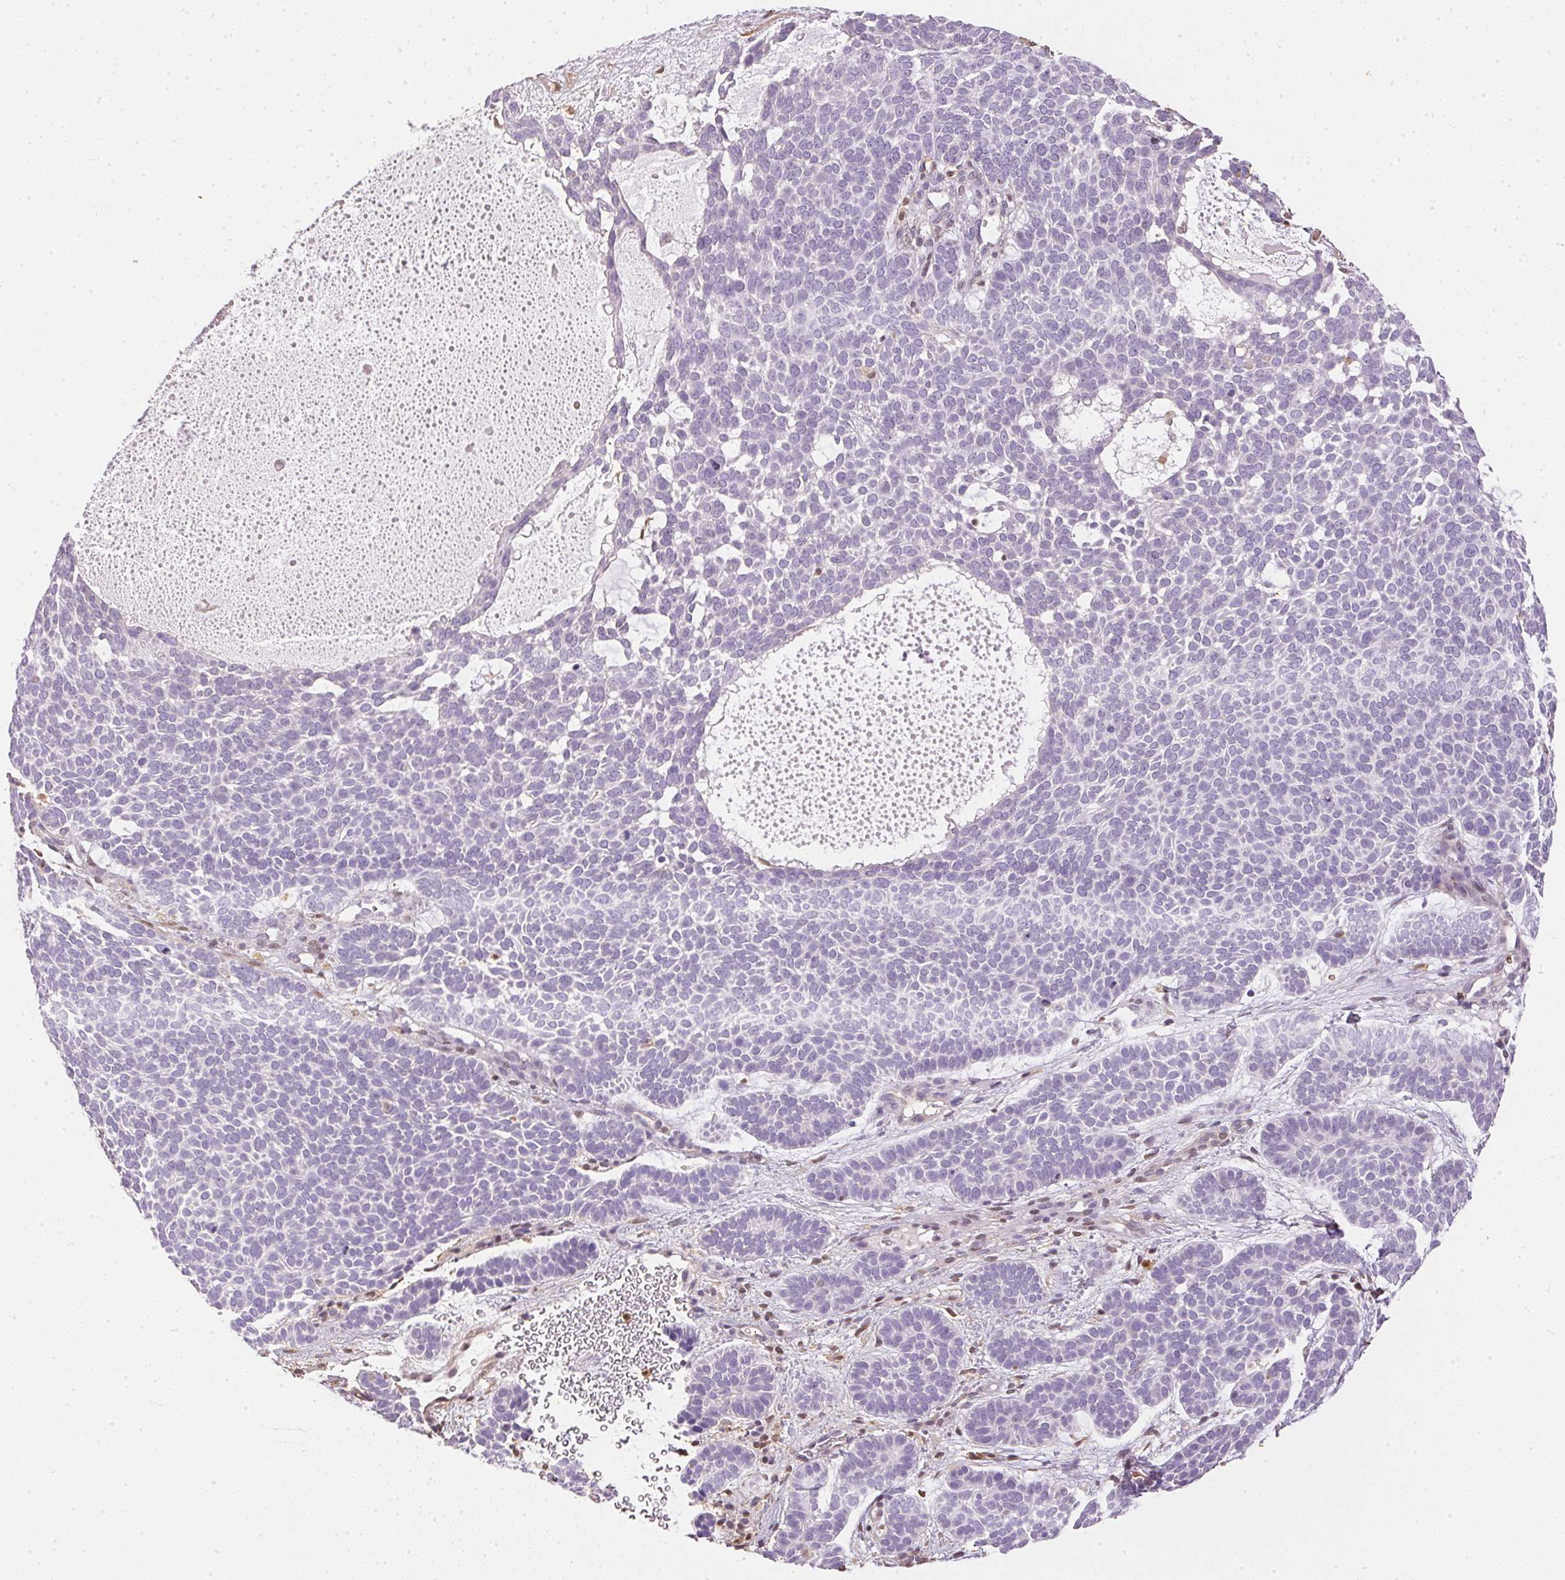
{"staining": {"intensity": "negative", "quantity": "none", "location": "none"}, "tissue": "skin cancer", "cell_type": "Tumor cells", "image_type": "cancer", "snomed": [{"axis": "morphology", "description": "Basal cell carcinoma"}, {"axis": "topography", "description": "Skin"}], "caption": "DAB (3,3'-diaminobenzidine) immunohistochemical staining of basal cell carcinoma (skin) exhibits no significant staining in tumor cells. (Immunohistochemistry (ihc), brightfield microscopy, high magnification).", "gene": "S100A3", "patient": {"sex": "female", "age": 82}}